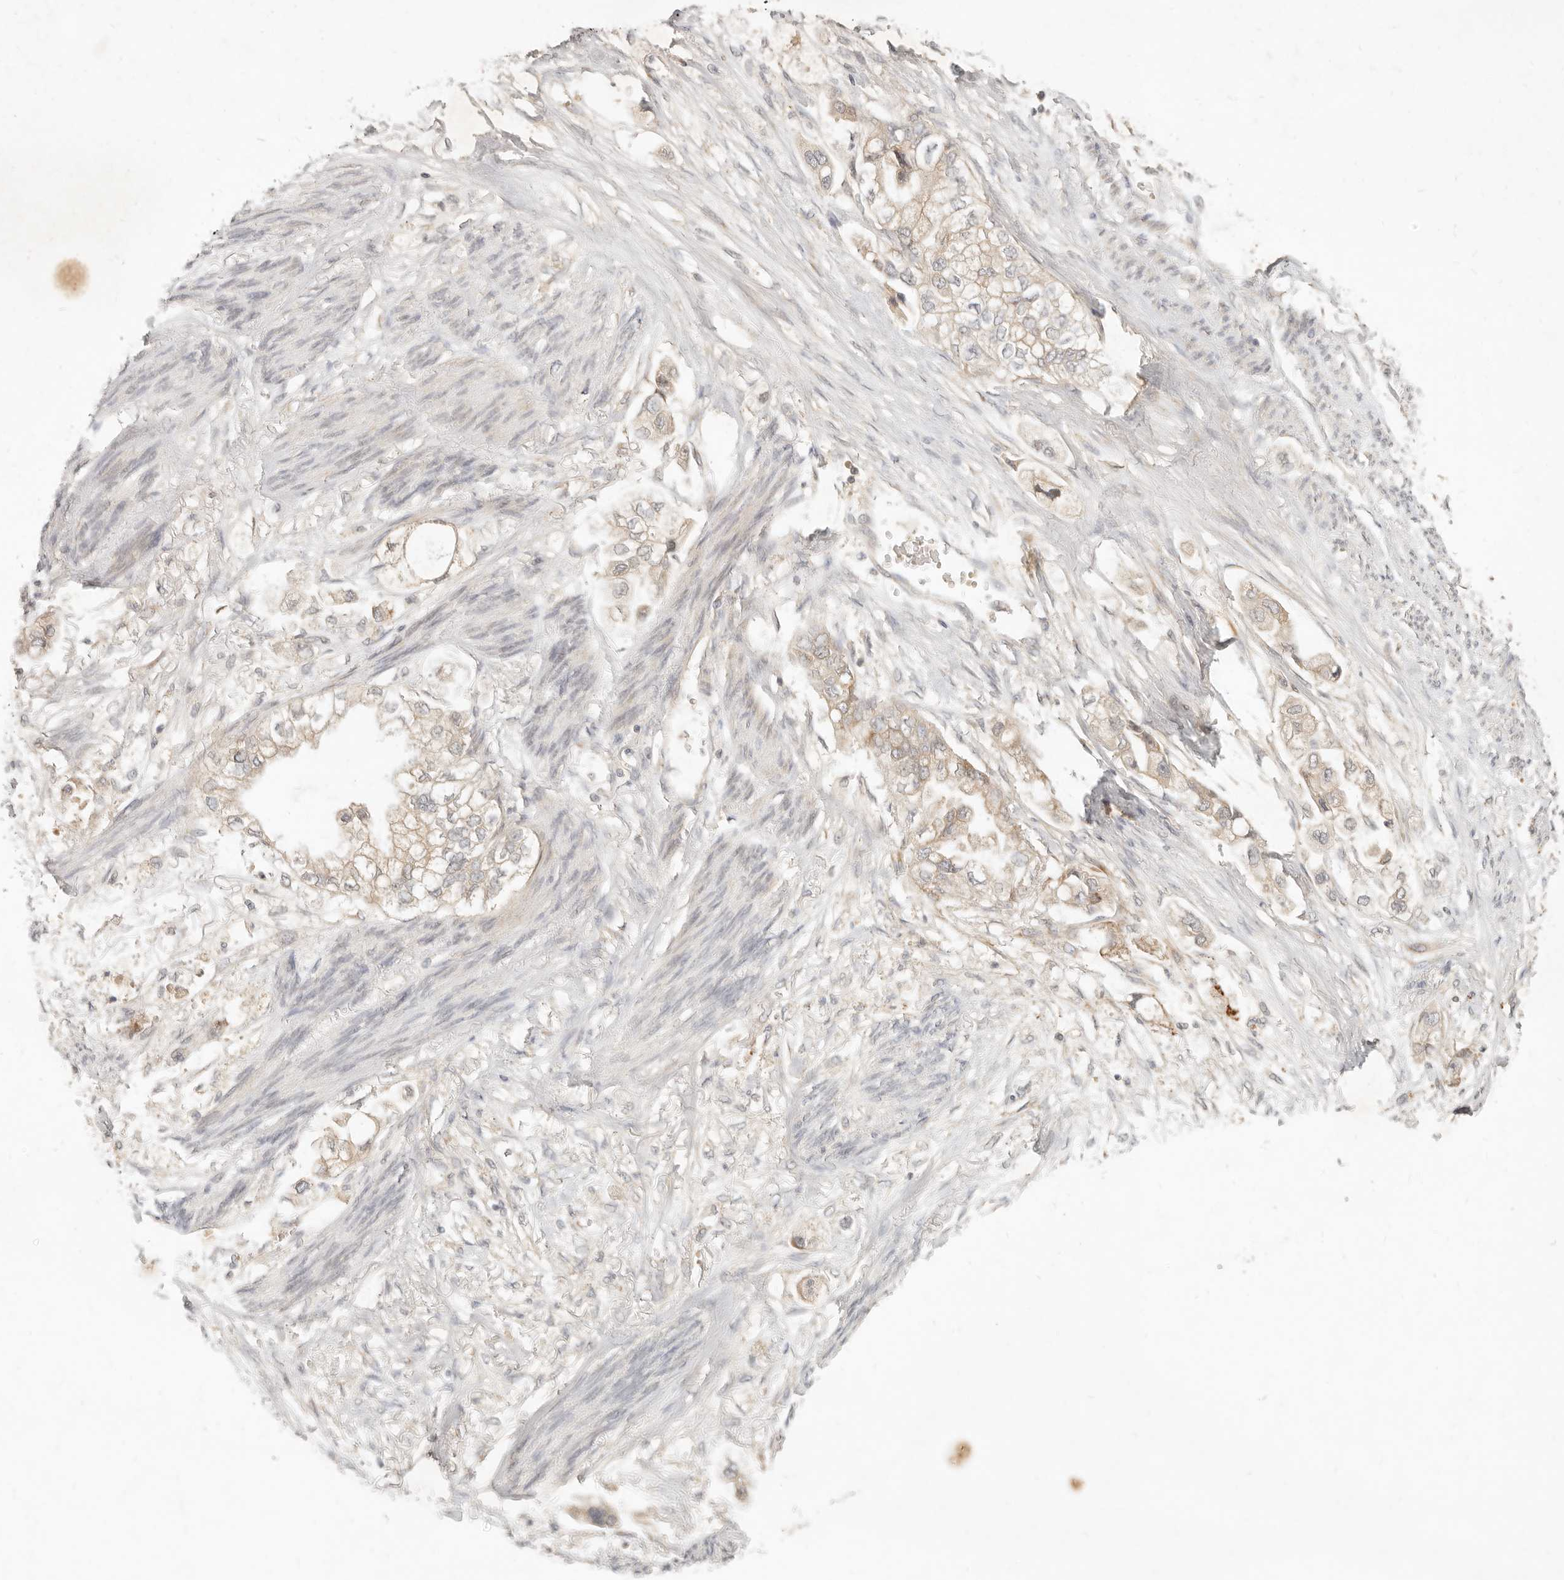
{"staining": {"intensity": "weak", "quantity": ">75%", "location": "cytoplasmic/membranous"}, "tissue": "stomach cancer", "cell_type": "Tumor cells", "image_type": "cancer", "snomed": [{"axis": "morphology", "description": "Adenocarcinoma, NOS"}, {"axis": "topography", "description": "Stomach"}], "caption": "Immunohistochemical staining of human stomach cancer displays weak cytoplasmic/membranous protein expression in about >75% of tumor cells.", "gene": "UBXN11", "patient": {"sex": "male", "age": 62}}